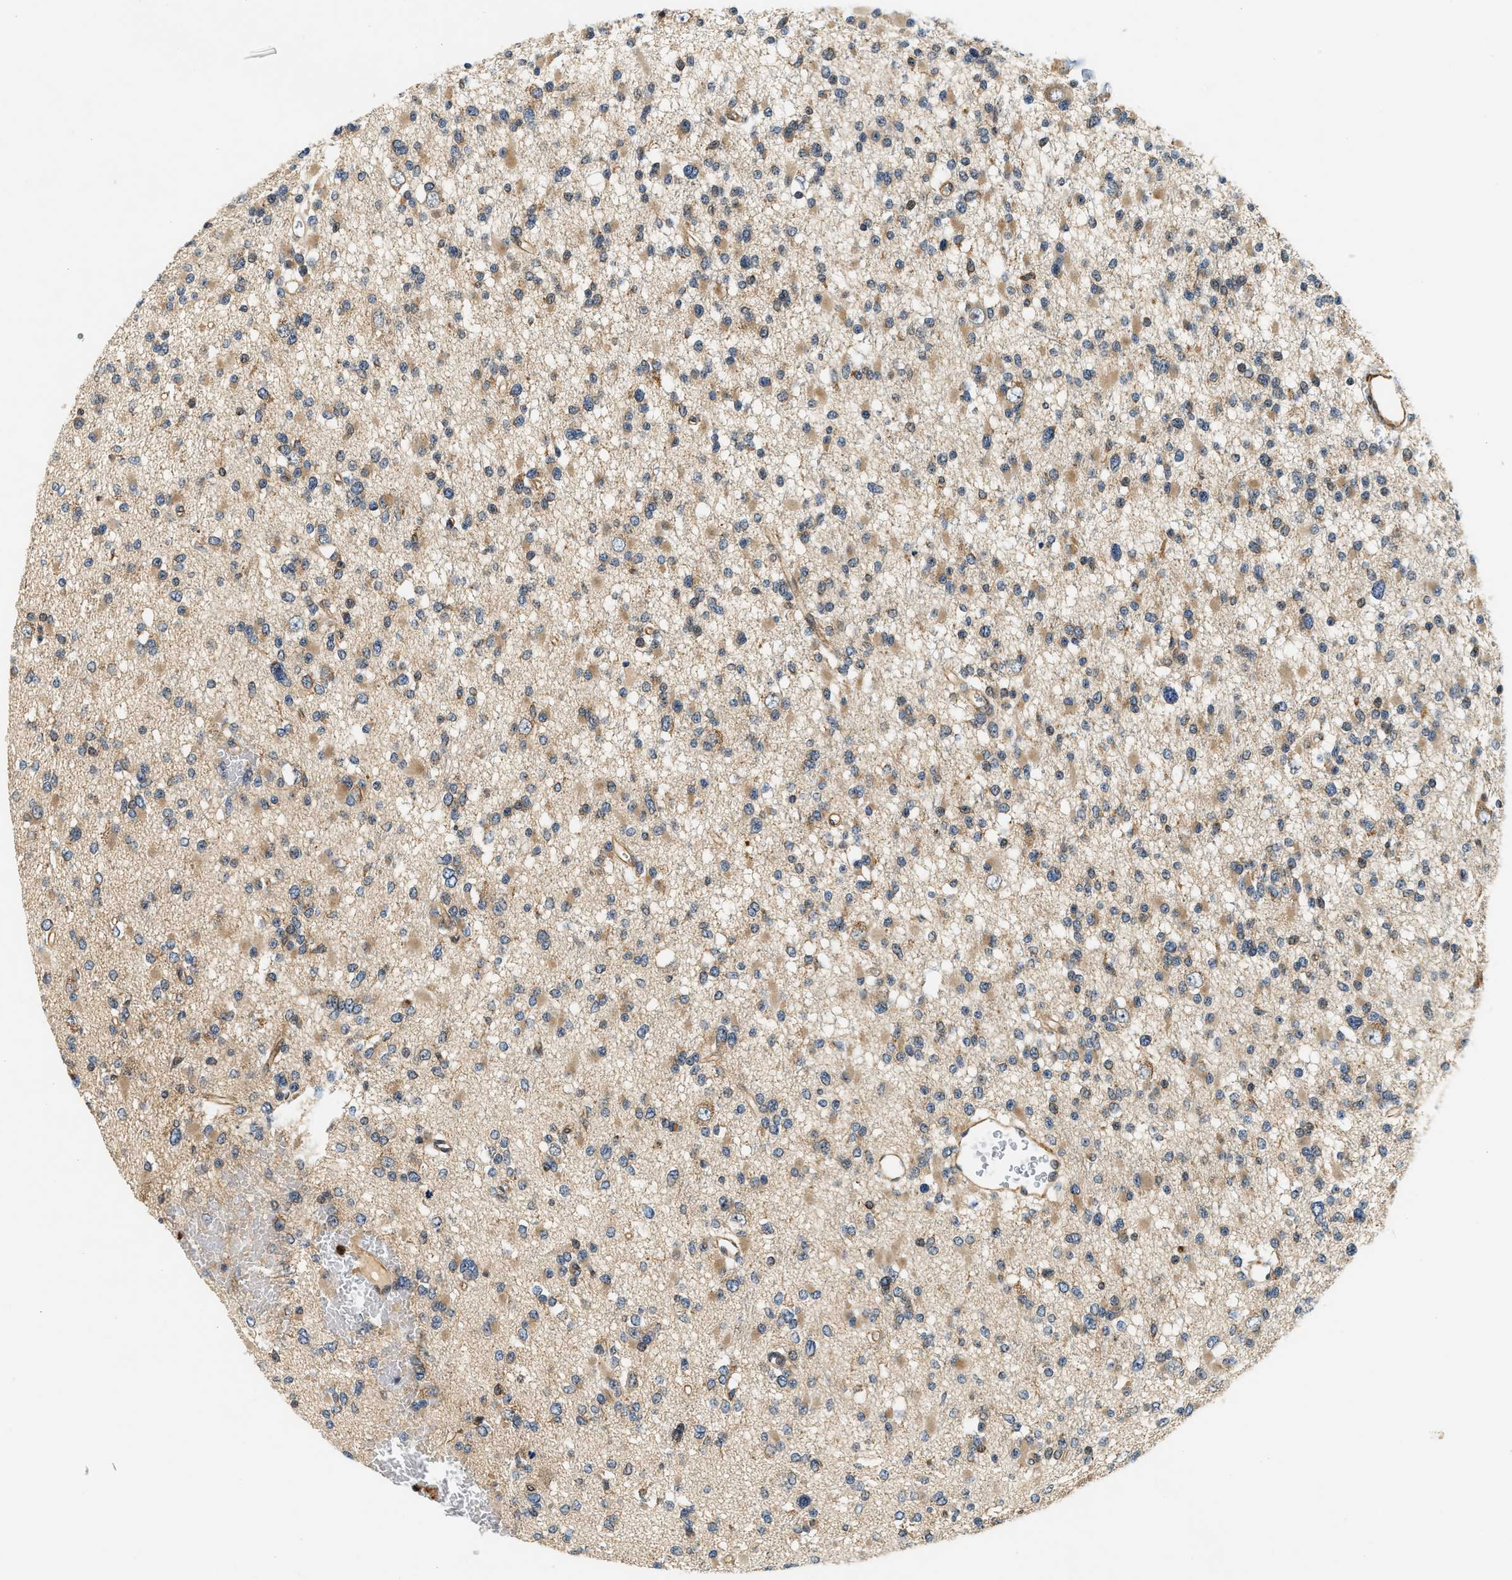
{"staining": {"intensity": "weak", "quantity": ">75%", "location": "cytoplasmic/membranous"}, "tissue": "glioma", "cell_type": "Tumor cells", "image_type": "cancer", "snomed": [{"axis": "morphology", "description": "Glioma, malignant, Low grade"}, {"axis": "topography", "description": "Brain"}], "caption": "Protein expression analysis of human malignant glioma (low-grade) reveals weak cytoplasmic/membranous expression in about >75% of tumor cells.", "gene": "SAMD9", "patient": {"sex": "female", "age": 22}}